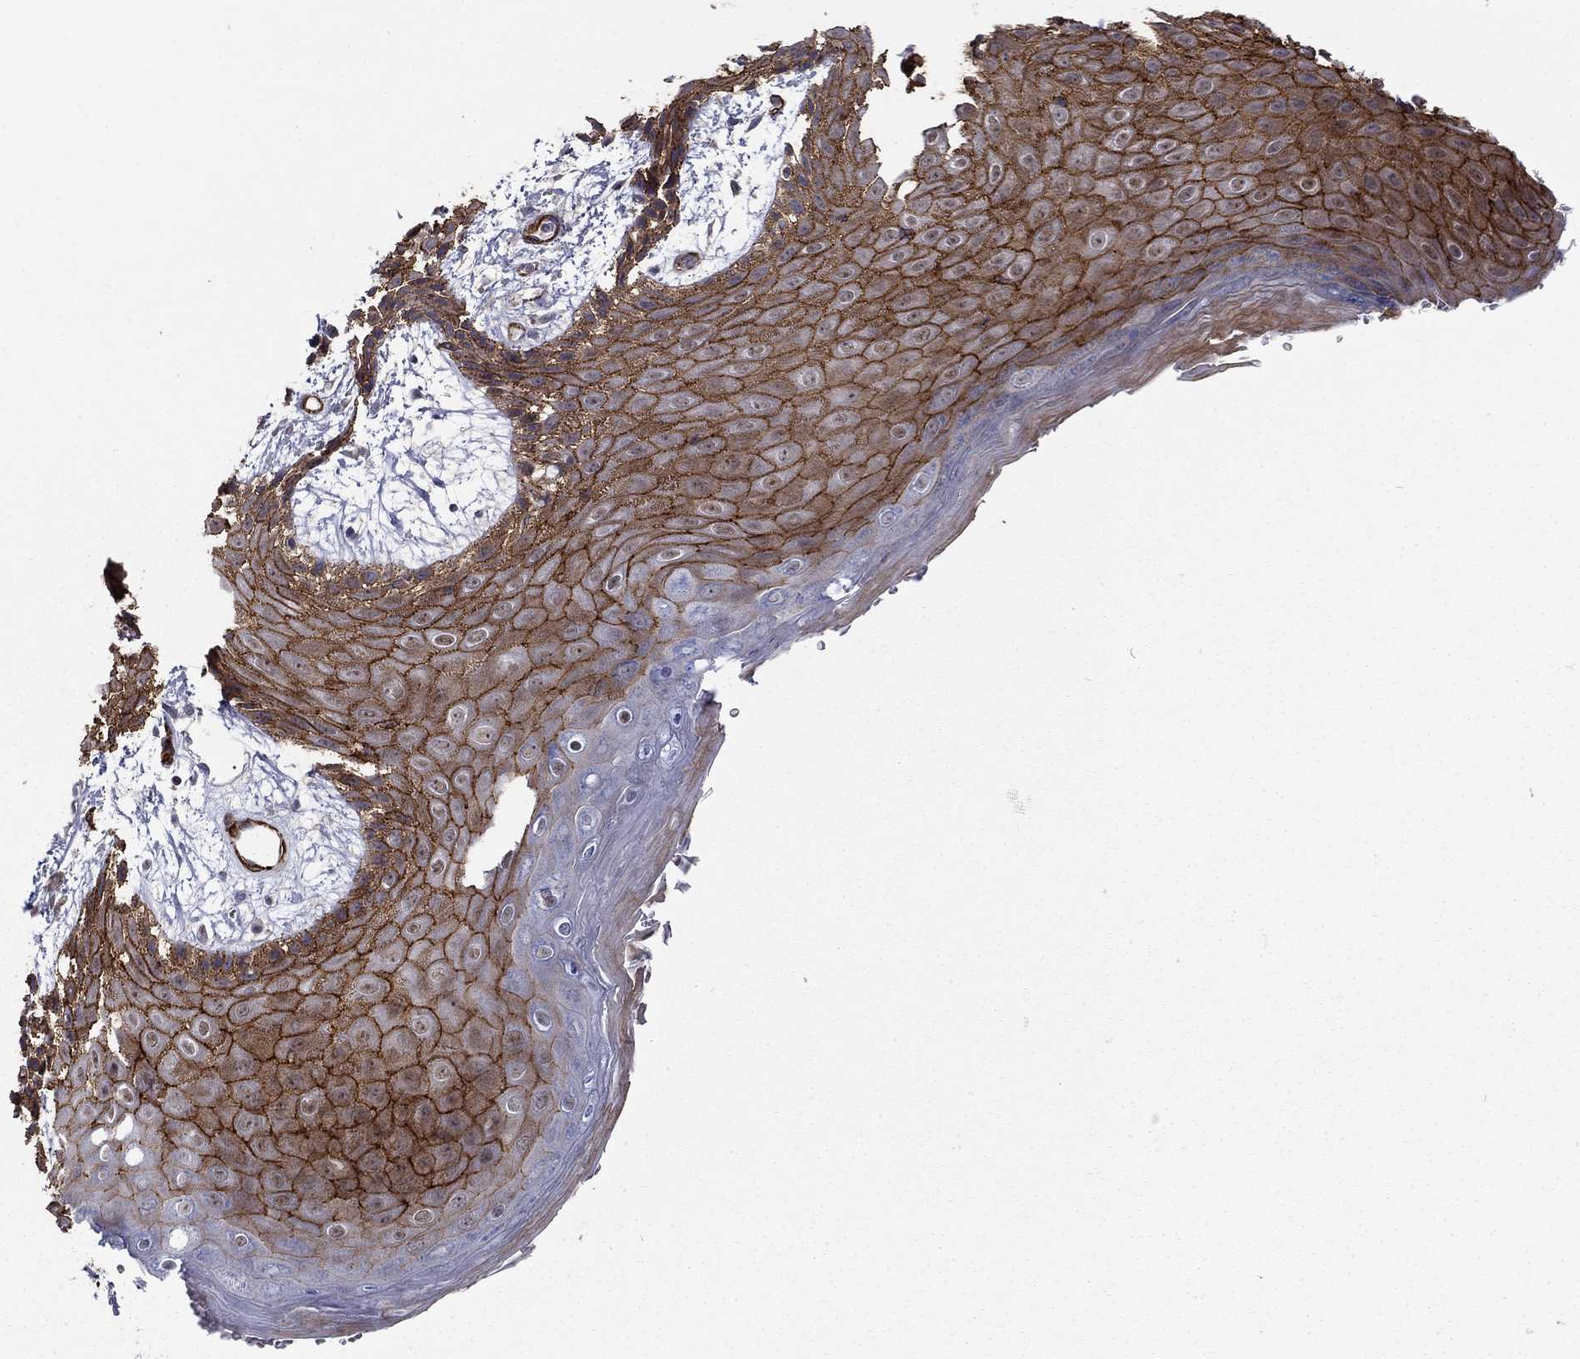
{"staining": {"intensity": "strong", "quantity": ">75%", "location": "cytoplasmic/membranous"}, "tissue": "skin", "cell_type": "Epidermal cells", "image_type": "normal", "snomed": [{"axis": "morphology", "description": "Normal tissue, NOS"}, {"axis": "topography", "description": "Anal"}], "caption": "The image exhibits staining of unremarkable skin, revealing strong cytoplasmic/membranous protein staining (brown color) within epidermal cells. (Stains: DAB (3,3'-diaminobenzidine) in brown, nuclei in blue, Microscopy: brightfield microscopy at high magnification).", "gene": "KRBA1", "patient": {"sex": "male", "age": 36}}